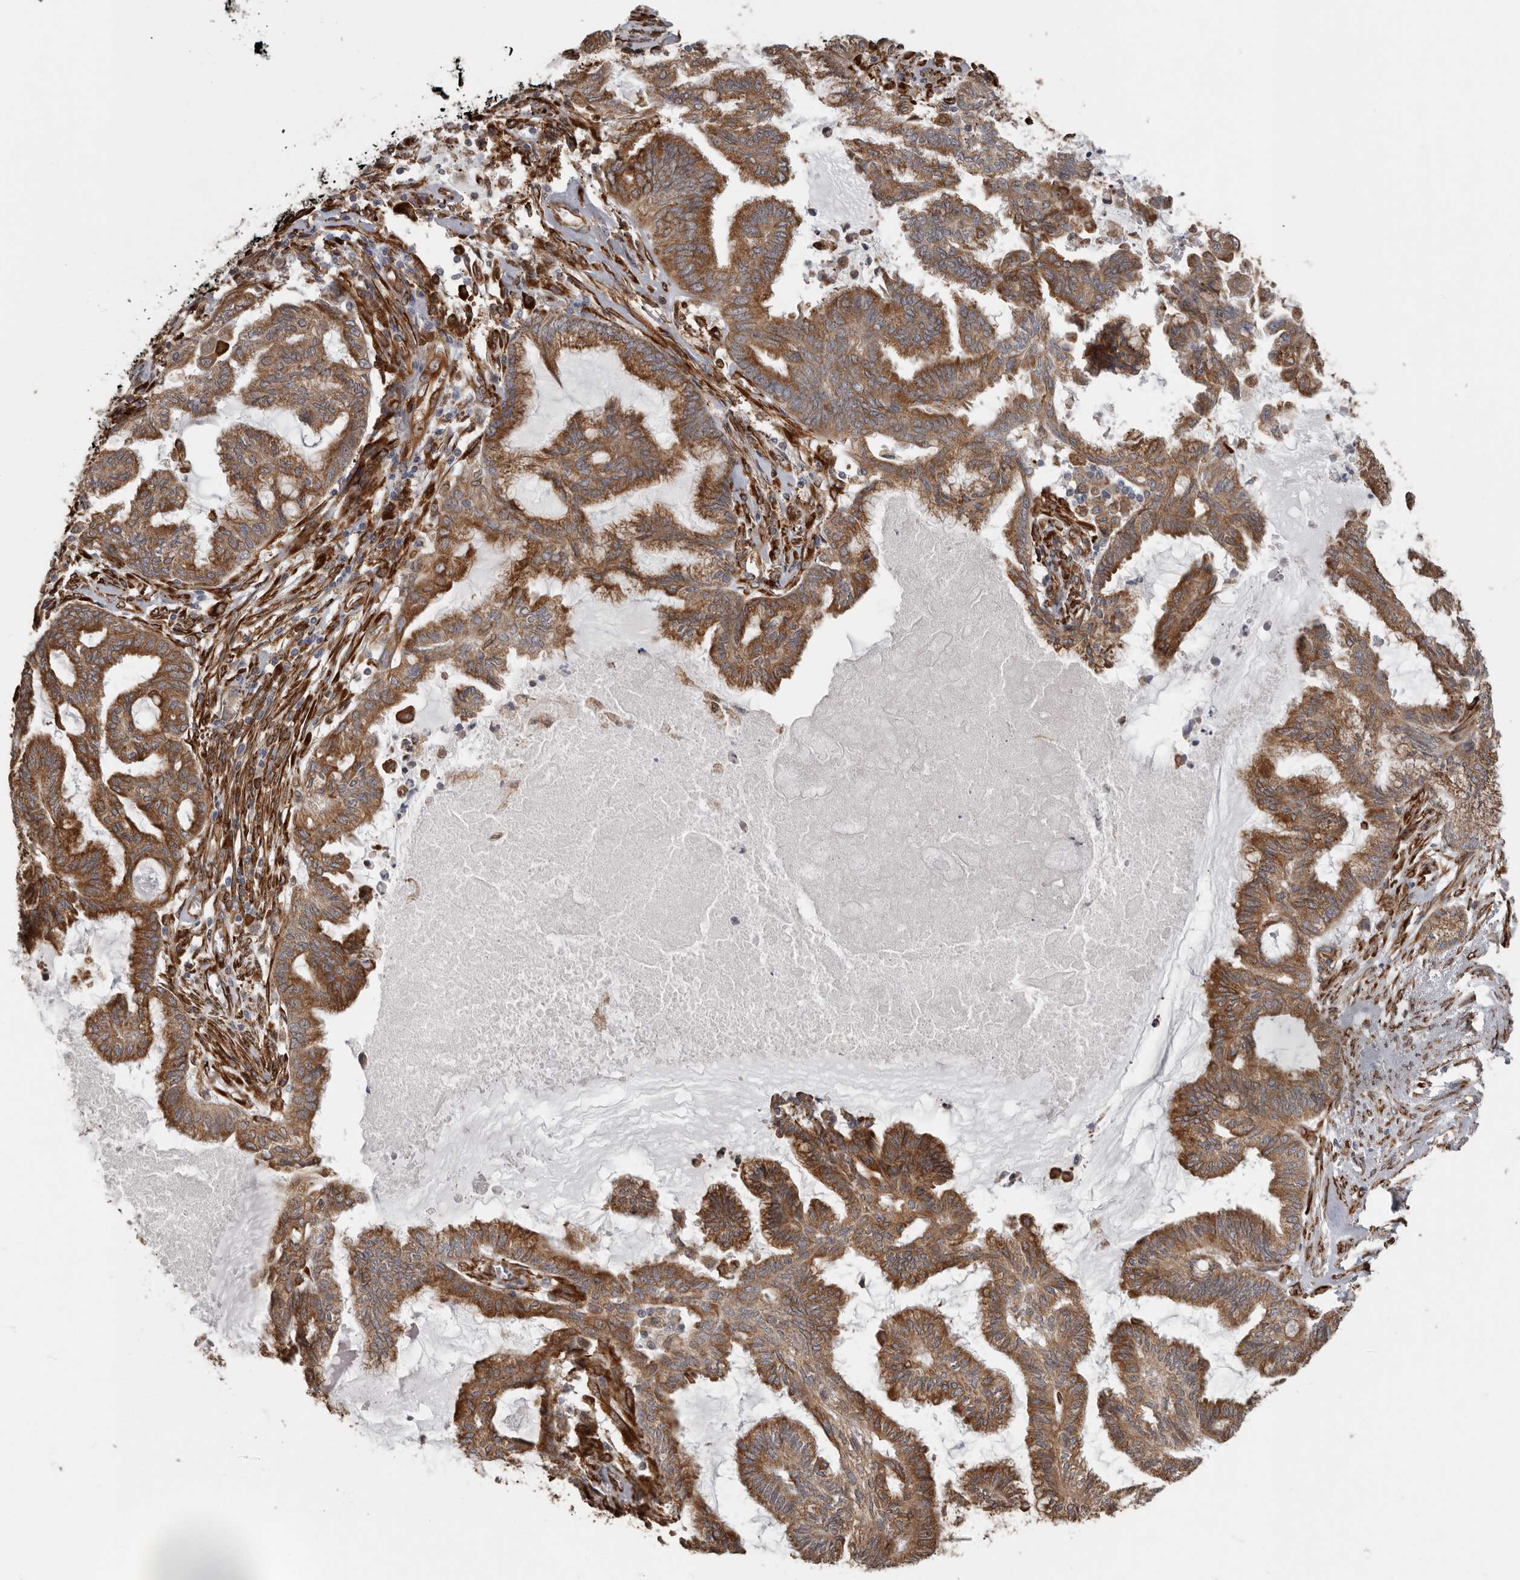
{"staining": {"intensity": "moderate", "quantity": ">75%", "location": "cytoplasmic/membranous"}, "tissue": "endometrial cancer", "cell_type": "Tumor cells", "image_type": "cancer", "snomed": [{"axis": "morphology", "description": "Adenocarcinoma, NOS"}, {"axis": "topography", "description": "Endometrium"}], "caption": "A histopathology image of endometrial cancer stained for a protein demonstrates moderate cytoplasmic/membranous brown staining in tumor cells.", "gene": "CEP350", "patient": {"sex": "female", "age": 86}}